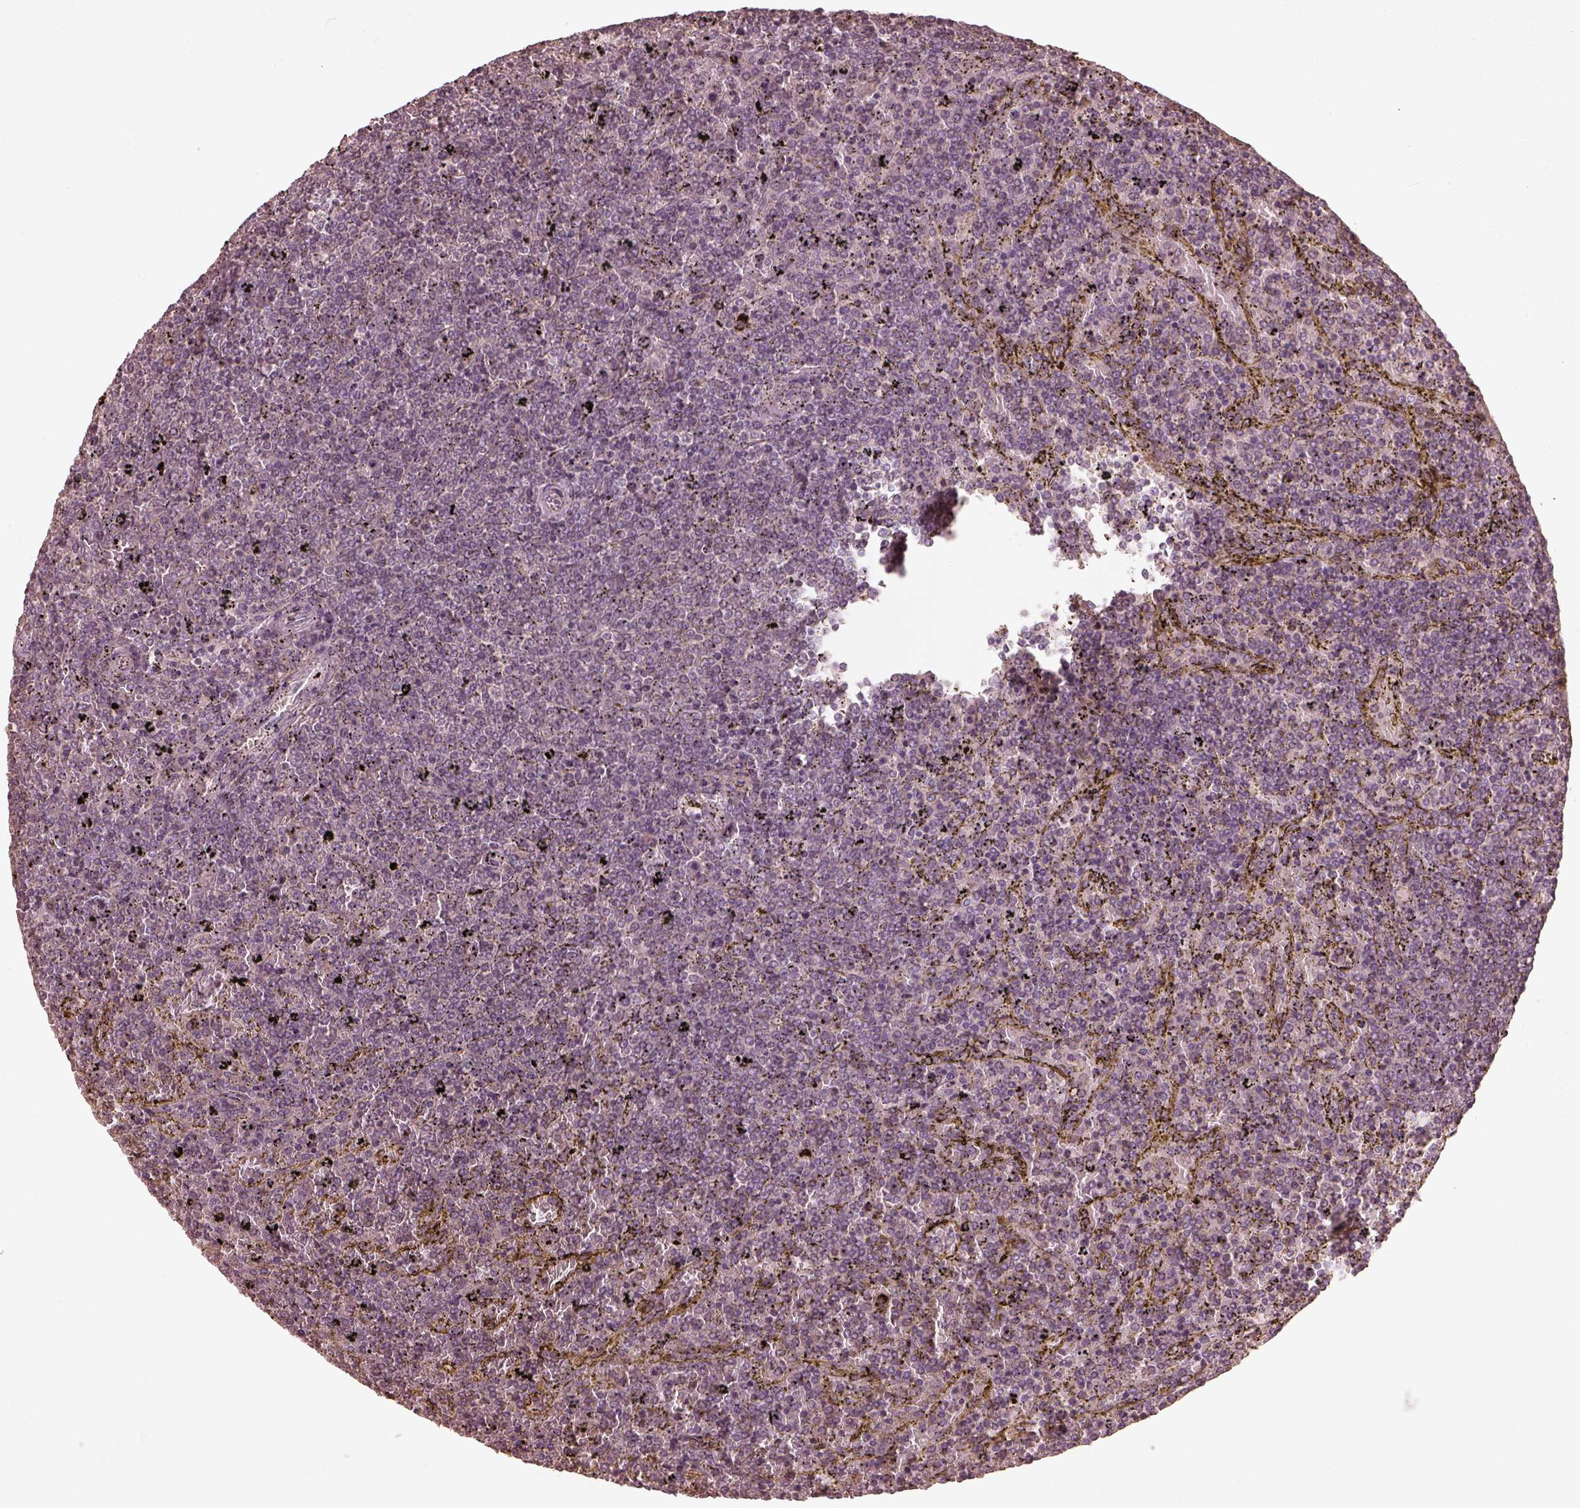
{"staining": {"intensity": "negative", "quantity": "none", "location": "none"}, "tissue": "lymphoma", "cell_type": "Tumor cells", "image_type": "cancer", "snomed": [{"axis": "morphology", "description": "Malignant lymphoma, non-Hodgkin's type, Low grade"}, {"axis": "topography", "description": "Spleen"}], "caption": "Immunohistochemistry histopathology image of low-grade malignant lymphoma, non-Hodgkin's type stained for a protein (brown), which displays no positivity in tumor cells.", "gene": "CALR3", "patient": {"sex": "female", "age": 77}}